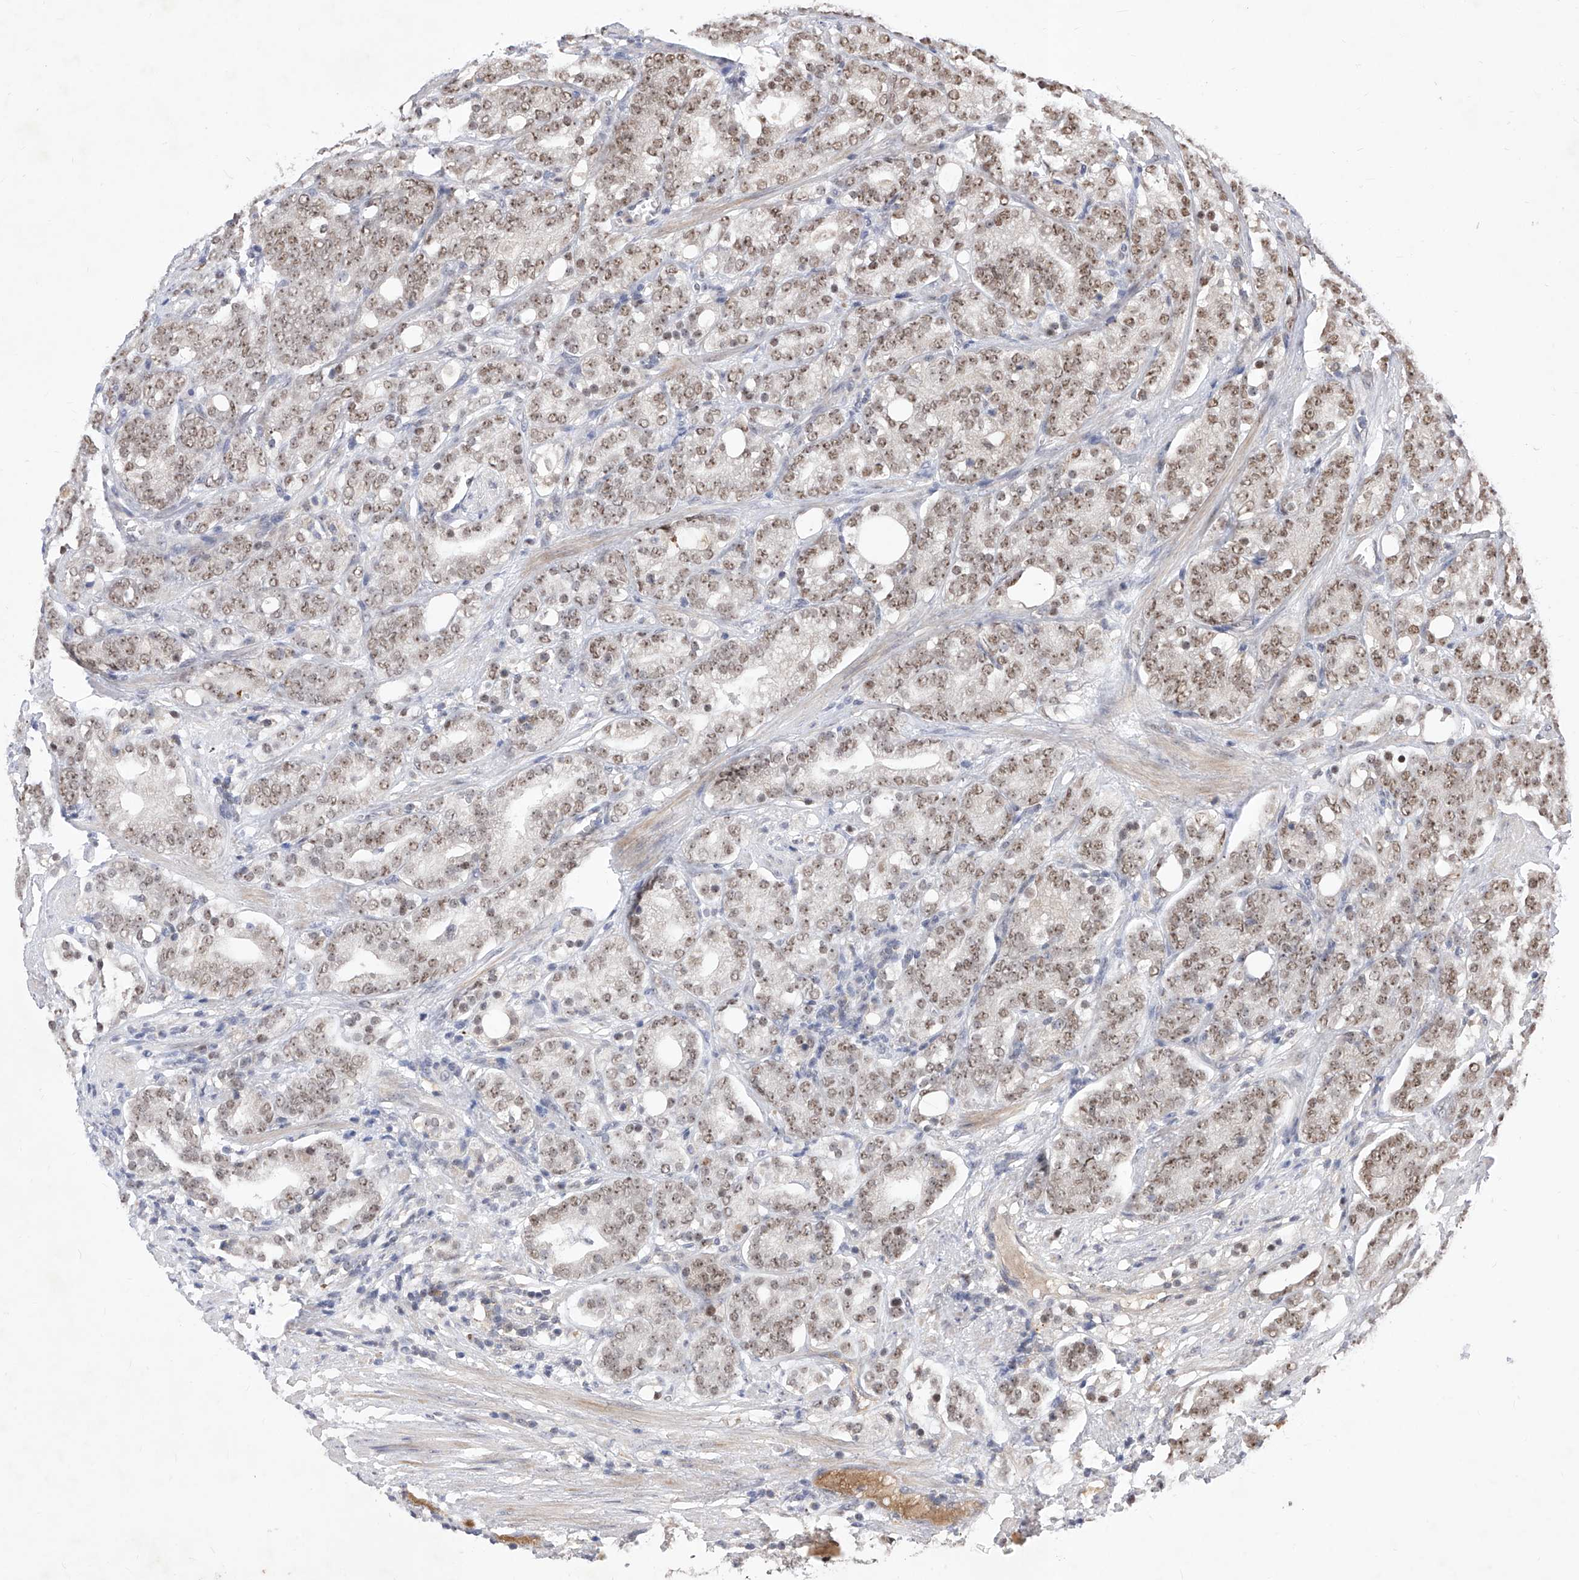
{"staining": {"intensity": "moderate", "quantity": ">75%", "location": "nuclear"}, "tissue": "prostate cancer", "cell_type": "Tumor cells", "image_type": "cancer", "snomed": [{"axis": "morphology", "description": "Adenocarcinoma, High grade"}, {"axis": "topography", "description": "Prostate"}], "caption": "DAB (3,3'-diaminobenzidine) immunohistochemical staining of human prostate cancer (high-grade adenocarcinoma) reveals moderate nuclear protein positivity in approximately >75% of tumor cells.", "gene": "LGR4", "patient": {"sex": "male", "age": 57}}